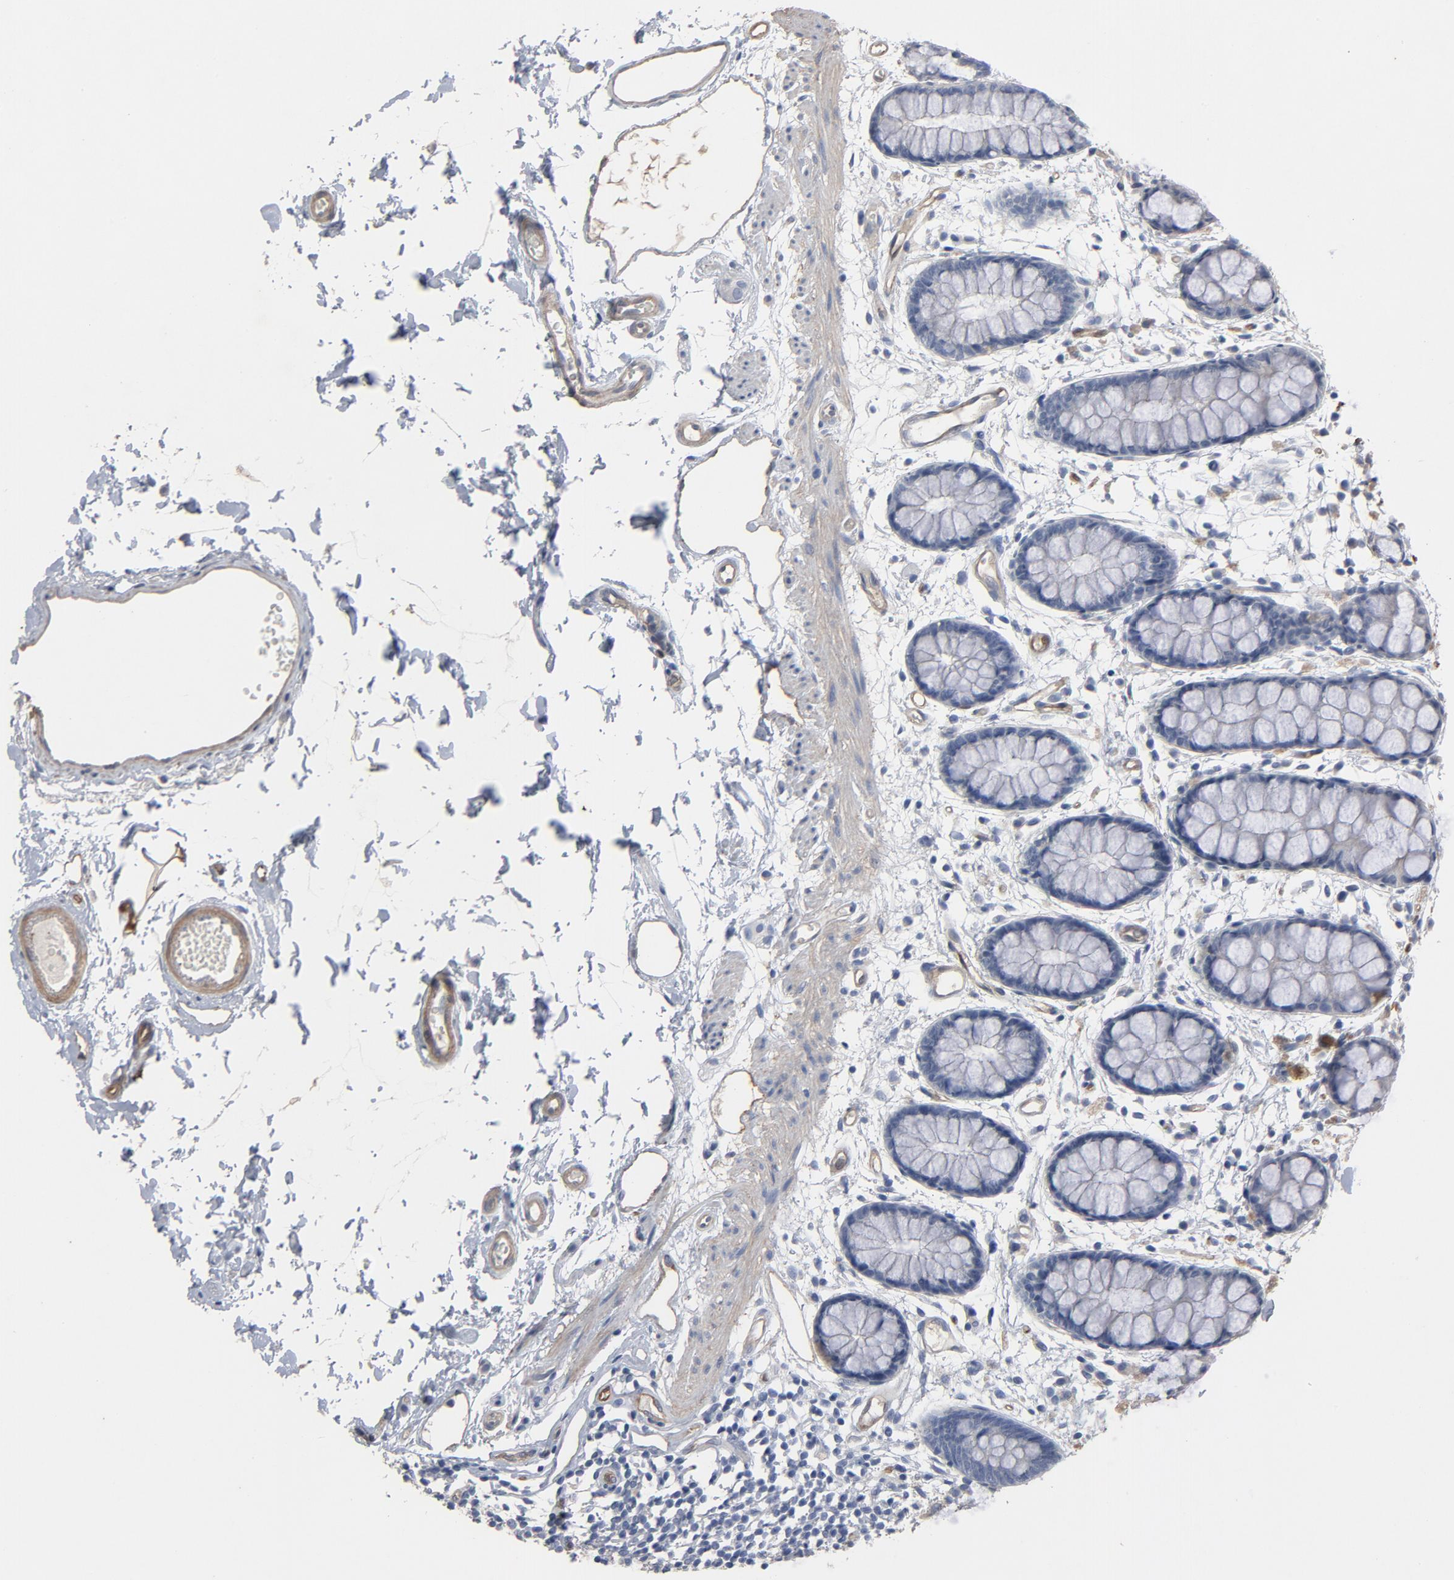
{"staining": {"intensity": "negative", "quantity": "none", "location": "none"}, "tissue": "rectum", "cell_type": "Glandular cells", "image_type": "normal", "snomed": [{"axis": "morphology", "description": "Normal tissue, NOS"}, {"axis": "topography", "description": "Rectum"}], "caption": "High power microscopy image of an immunohistochemistry histopathology image of normal rectum, revealing no significant staining in glandular cells. The staining was performed using DAB (3,3'-diaminobenzidine) to visualize the protein expression in brown, while the nuclei were stained in blue with hematoxylin (Magnification: 20x).", "gene": "KDR", "patient": {"sex": "female", "age": 66}}